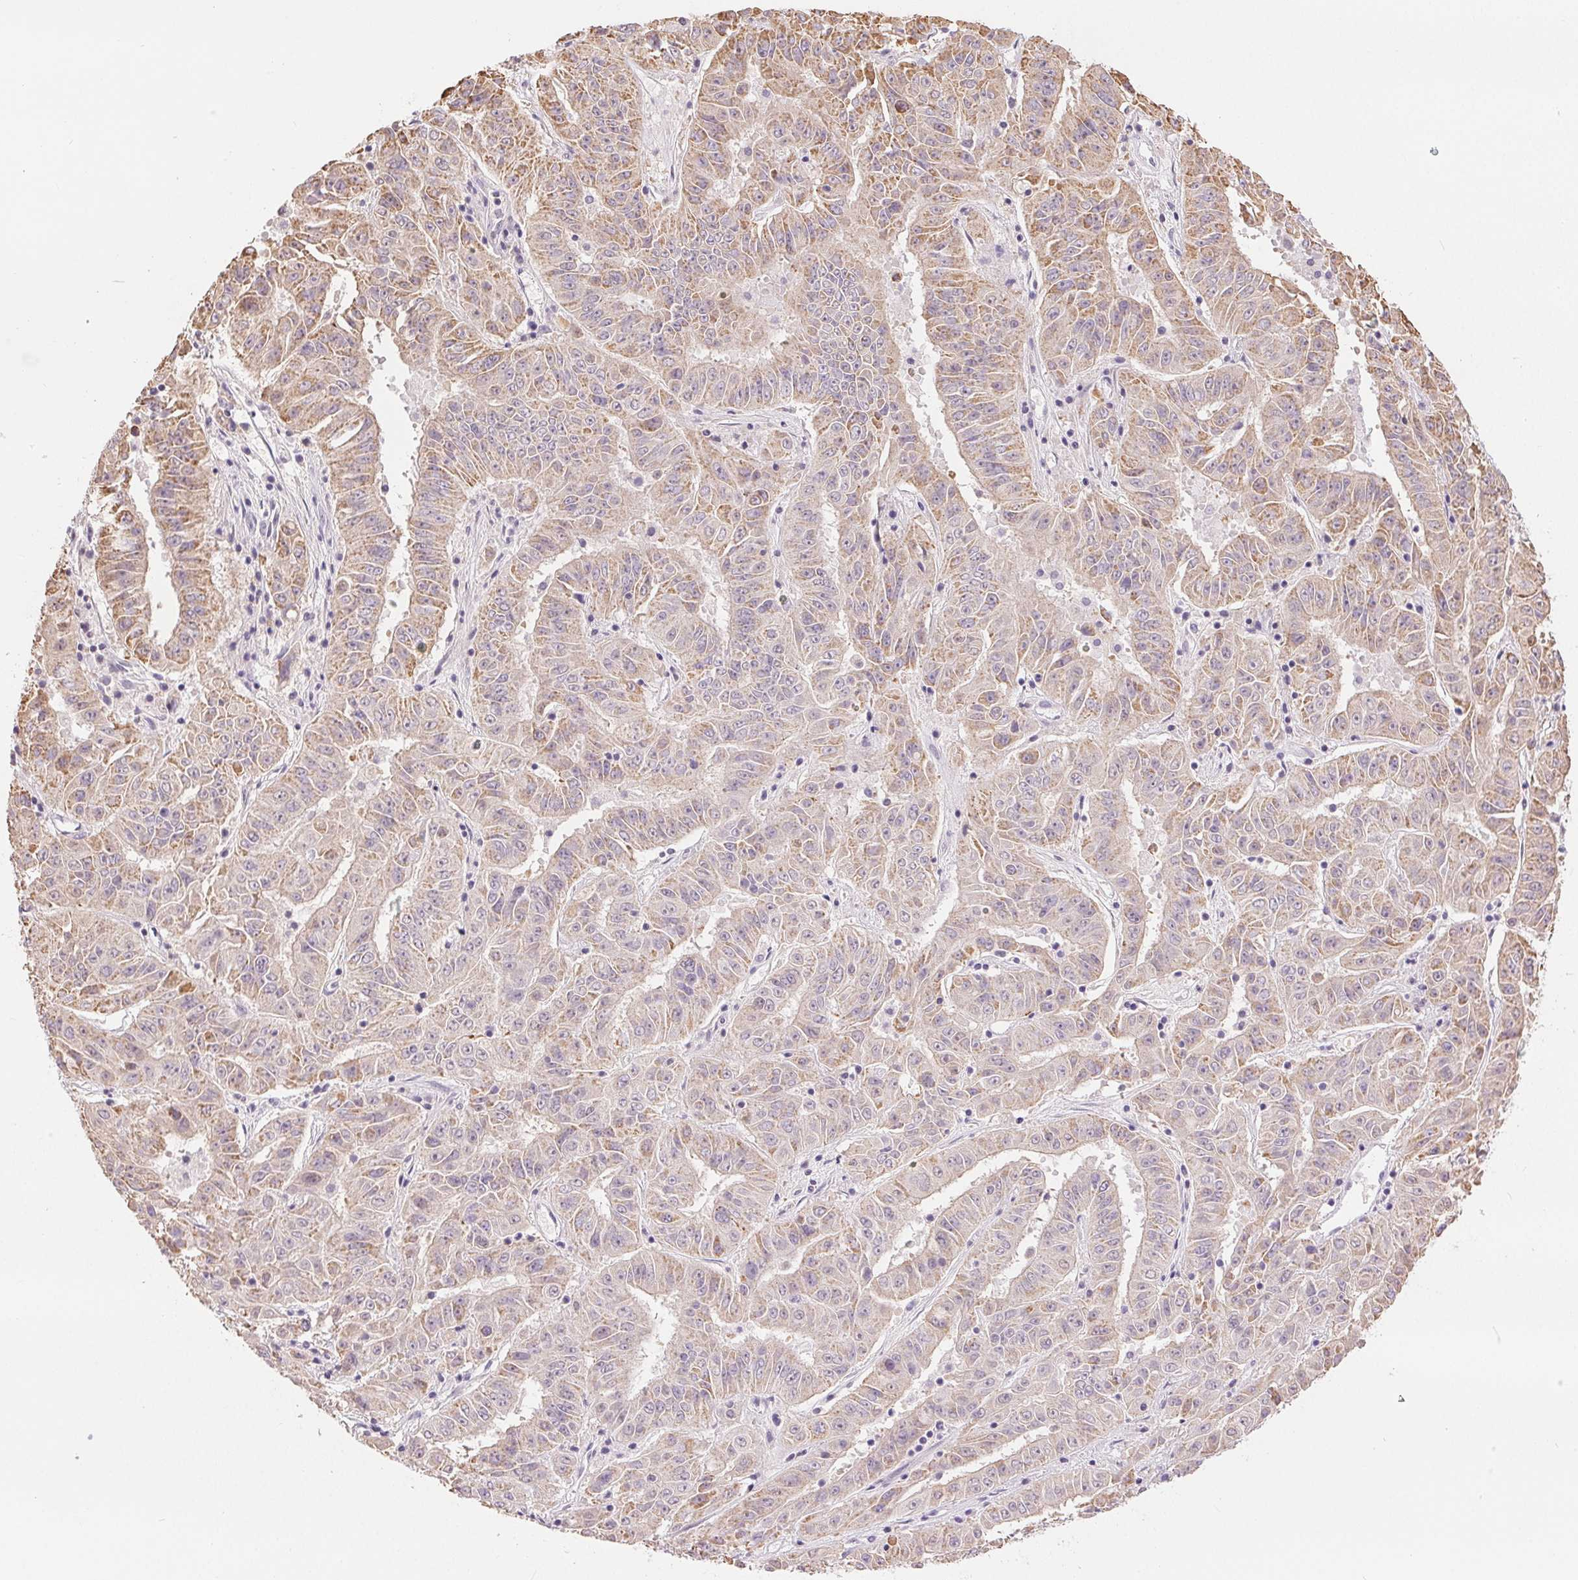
{"staining": {"intensity": "weak", "quantity": "25%-75%", "location": "cytoplasmic/membranous"}, "tissue": "pancreatic cancer", "cell_type": "Tumor cells", "image_type": "cancer", "snomed": [{"axis": "morphology", "description": "Adenocarcinoma, NOS"}, {"axis": "topography", "description": "Pancreas"}], "caption": "About 25%-75% of tumor cells in human adenocarcinoma (pancreatic) display weak cytoplasmic/membranous protein positivity as visualized by brown immunohistochemical staining.", "gene": "POU2F2", "patient": {"sex": "male", "age": 63}}